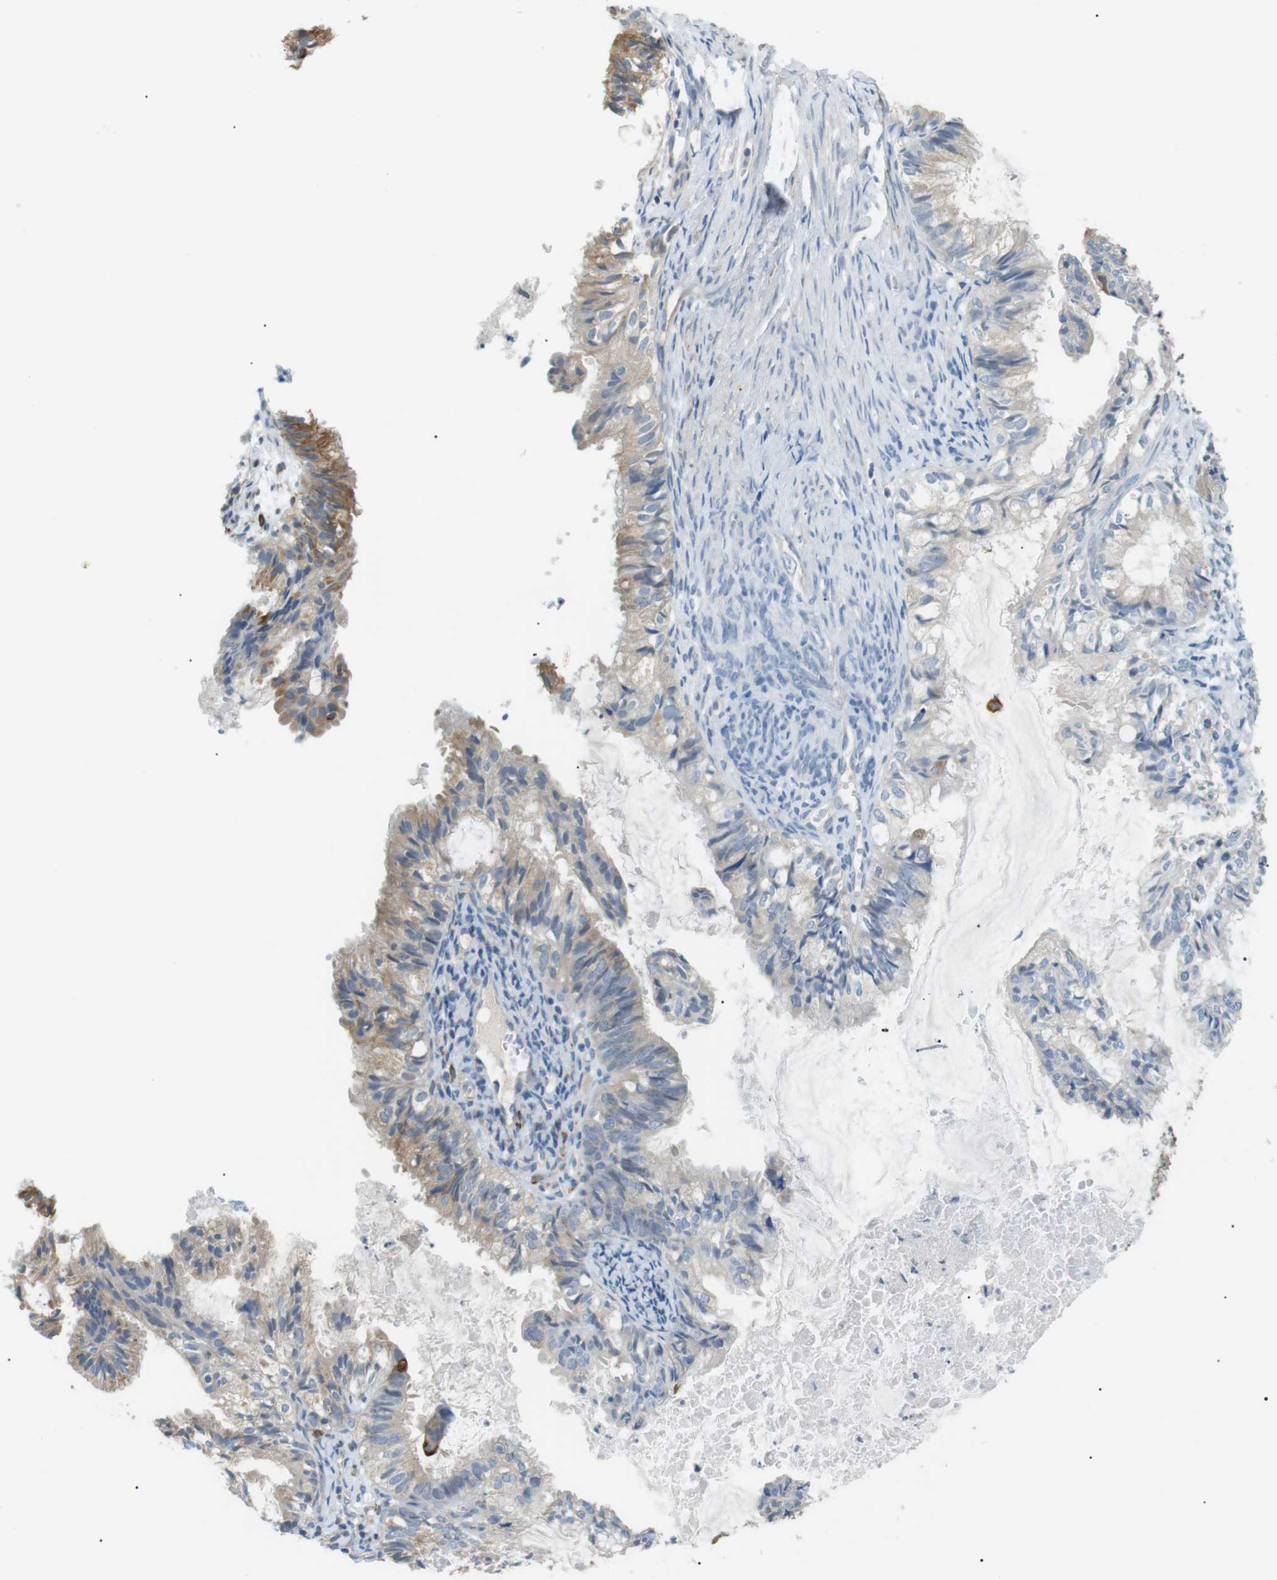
{"staining": {"intensity": "weak", "quantity": "25%-75%", "location": "cytoplasmic/membranous"}, "tissue": "cervical cancer", "cell_type": "Tumor cells", "image_type": "cancer", "snomed": [{"axis": "morphology", "description": "Normal tissue, NOS"}, {"axis": "morphology", "description": "Adenocarcinoma, NOS"}, {"axis": "topography", "description": "Cervix"}, {"axis": "topography", "description": "Endometrium"}], "caption": "A histopathology image of cervical adenocarcinoma stained for a protein exhibits weak cytoplasmic/membranous brown staining in tumor cells. Ihc stains the protein in brown and the nuclei are stained blue.", "gene": "CDH26", "patient": {"sex": "female", "age": 86}}